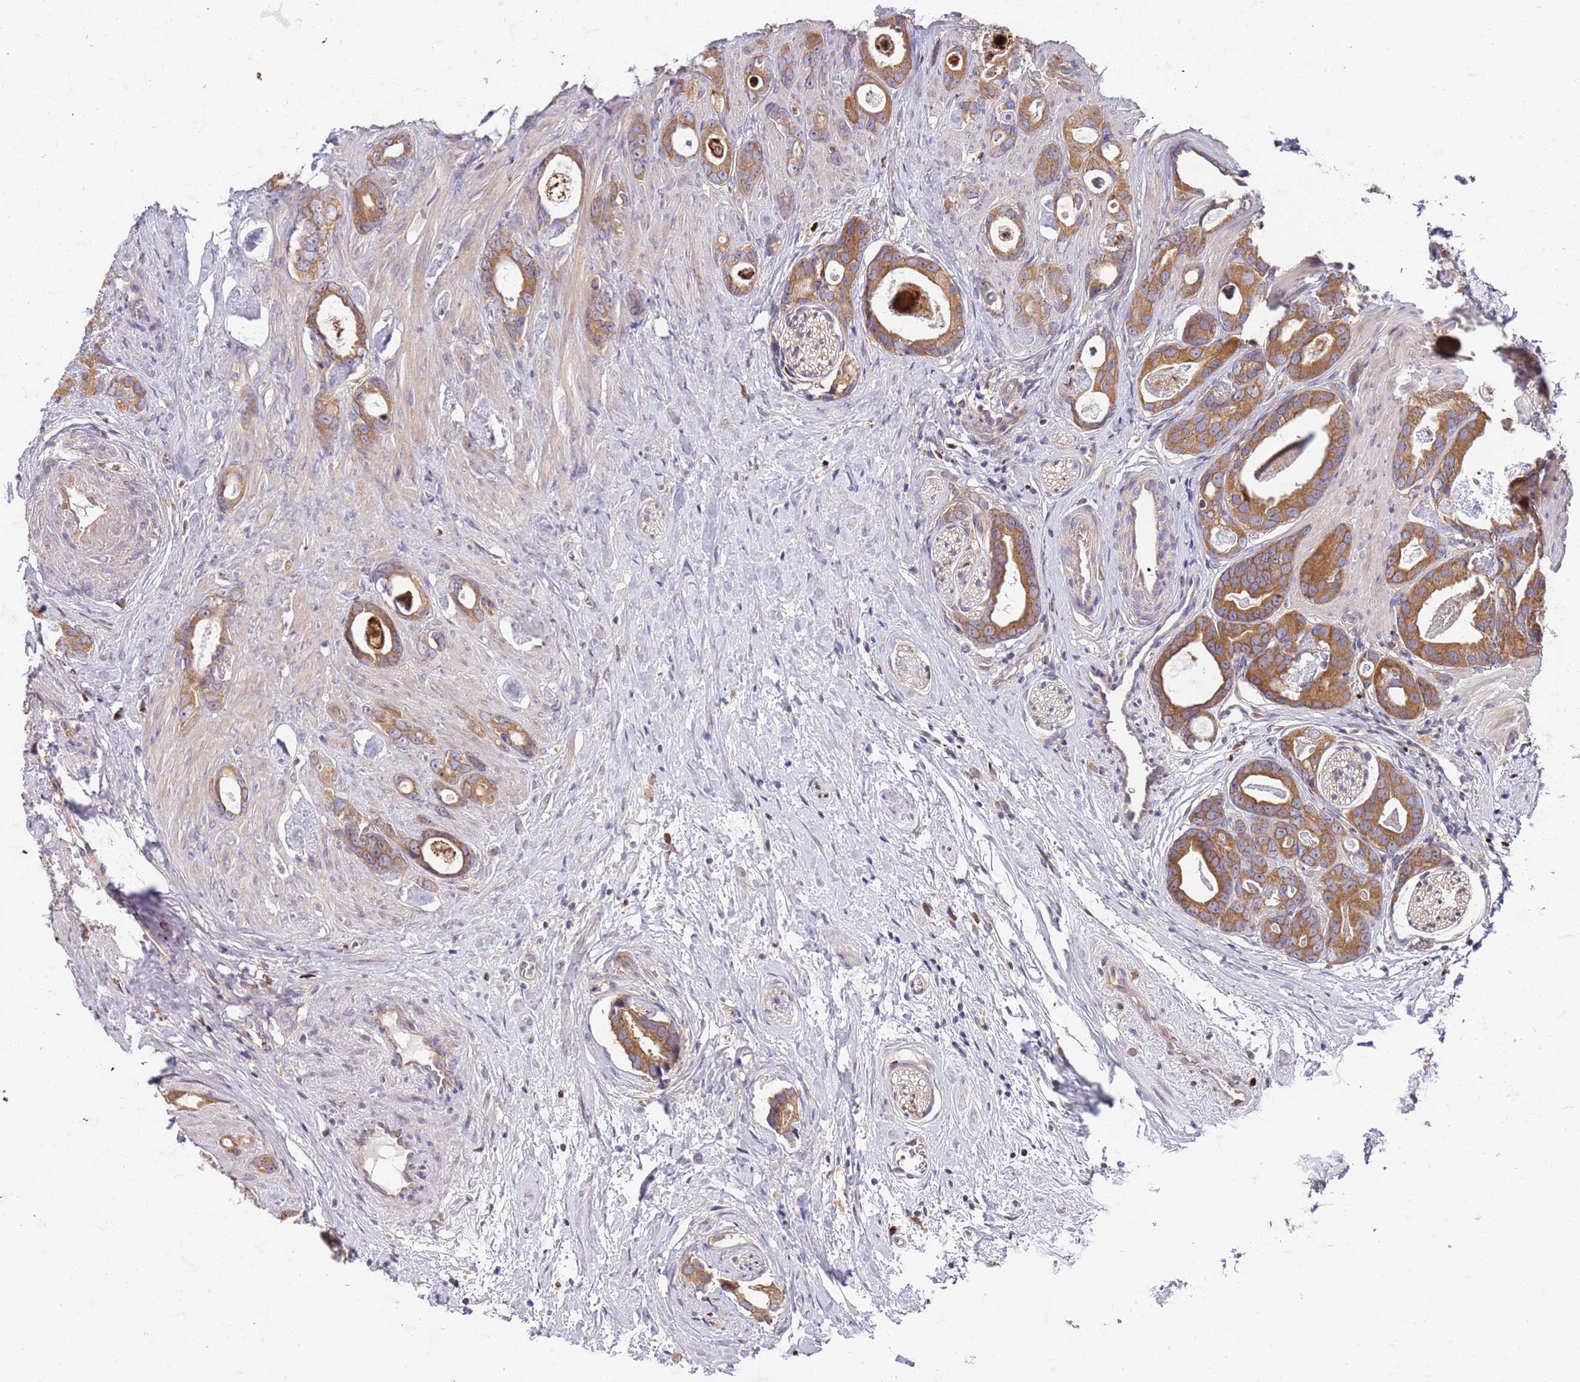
{"staining": {"intensity": "moderate", "quantity": ">75%", "location": "cytoplasmic/membranous"}, "tissue": "prostate cancer", "cell_type": "Tumor cells", "image_type": "cancer", "snomed": [{"axis": "morphology", "description": "Adenocarcinoma, Low grade"}, {"axis": "topography", "description": "Prostate"}], "caption": "Prostate adenocarcinoma (low-grade) was stained to show a protein in brown. There is medium levels of moderate cytoplasmic/membranous staining in about >75% of tumor cells. Using DAB (3,3'-diaminobenzidine) (brown) and hematoxylin (blue) stains, captured at high magnification using brightfield microscopy.", "gene": "OSBP", "patient": {"sex": "male", "age": 63}}